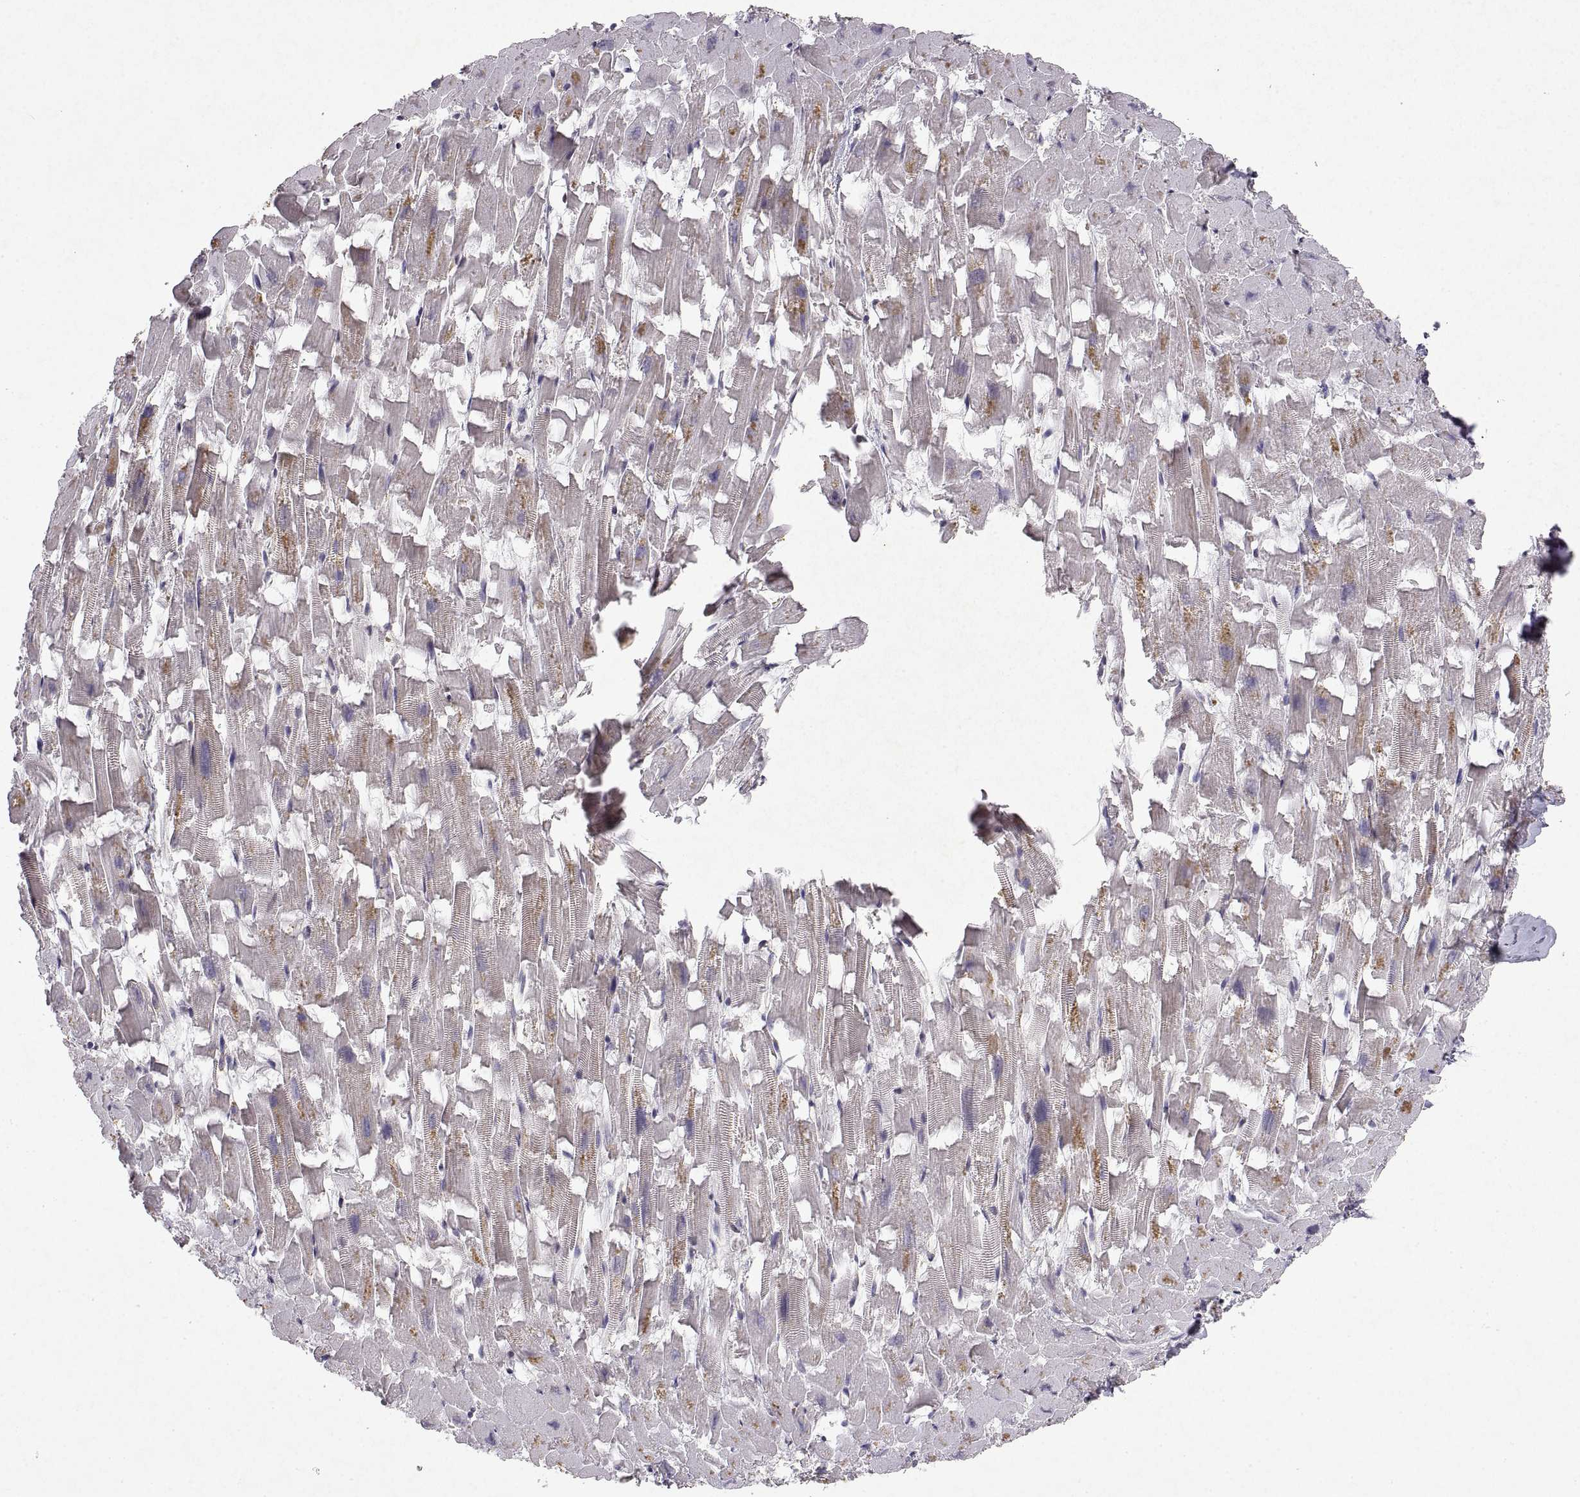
{"staining": {"intensity": "weak", "quantity": "25%-75%", "location": "cytoplasmic/membranous"}, "tissue": "heart muscle", "cell_type": "Cardiomyocytes", "image_type": "normal", "snomed": [{"axis": "morphology", "description": "Normal tissue, NOS"}, {"axis": "topography", "description": "Heart"}], "caption": "DAB (3,3'-diaminobenzidine) immunohistochemical staining of benign human heart muscle exhibits weak cytoplasmic/membranous protein positivity in about 25%-75% of cardiomyocytes.", "gene": "MANBAL", "patient": {"sex": "female", "age": 64}}